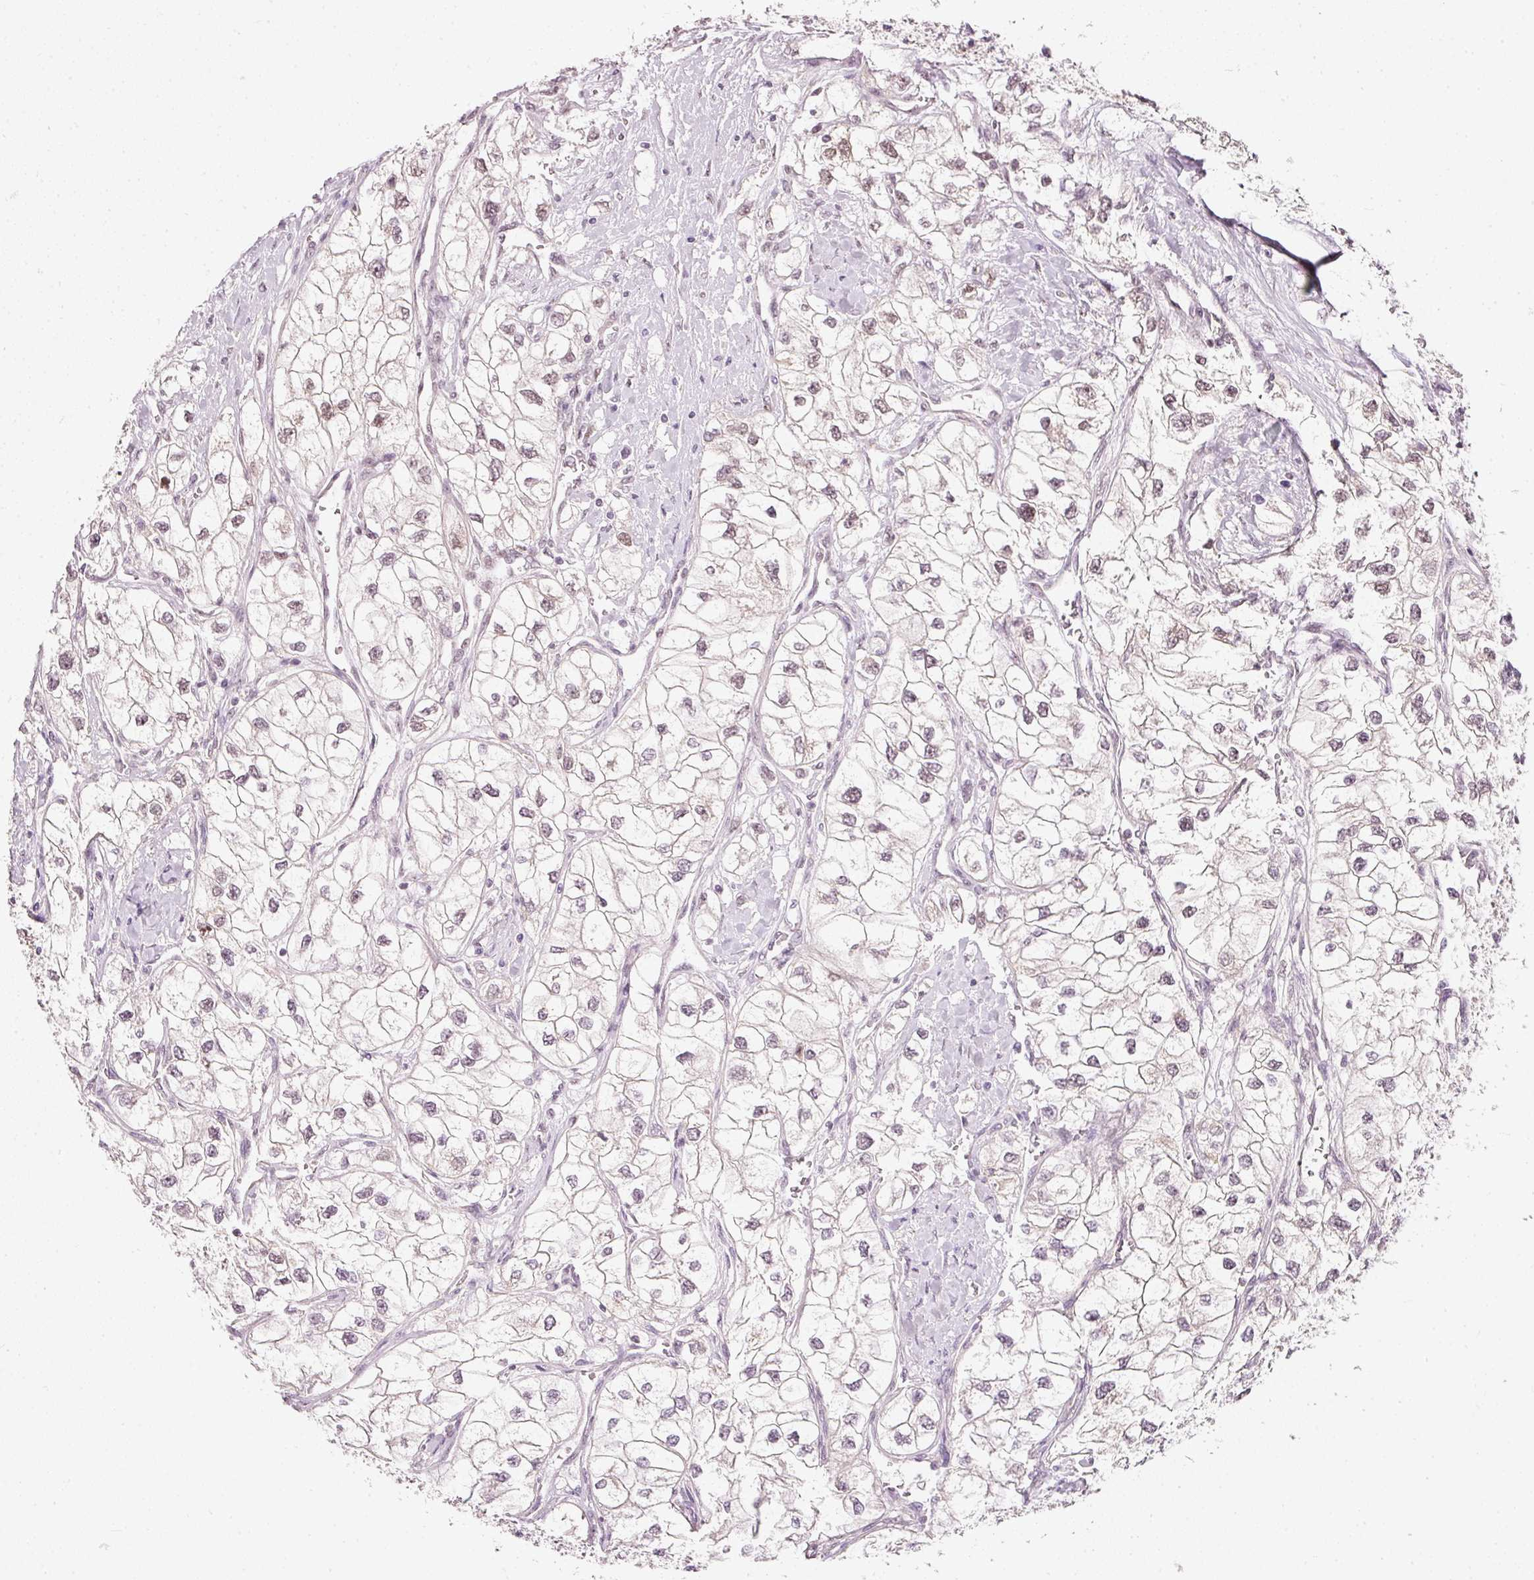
{"staining": {"intensity": "moderate", "quantity": "25%-75%", "location": "nuclear"}, "tissue": "renal cancer", "cell_type": "Tumor cells", "image_type": "cancer", "snomed": [{"axis": "morphology", "description": "Adenocarcinoma, NOS"}, {"axis": "topography", "description": "Kidney"}], "caption": "Immunohistochemical staining of human renal adenocarcinoma displays medium levels of moderate nuclear protein expression in approximately 25%-75% of tumor cells.", "gene": "FSTL3", "patient": {"sex": "male", "age": 59}}